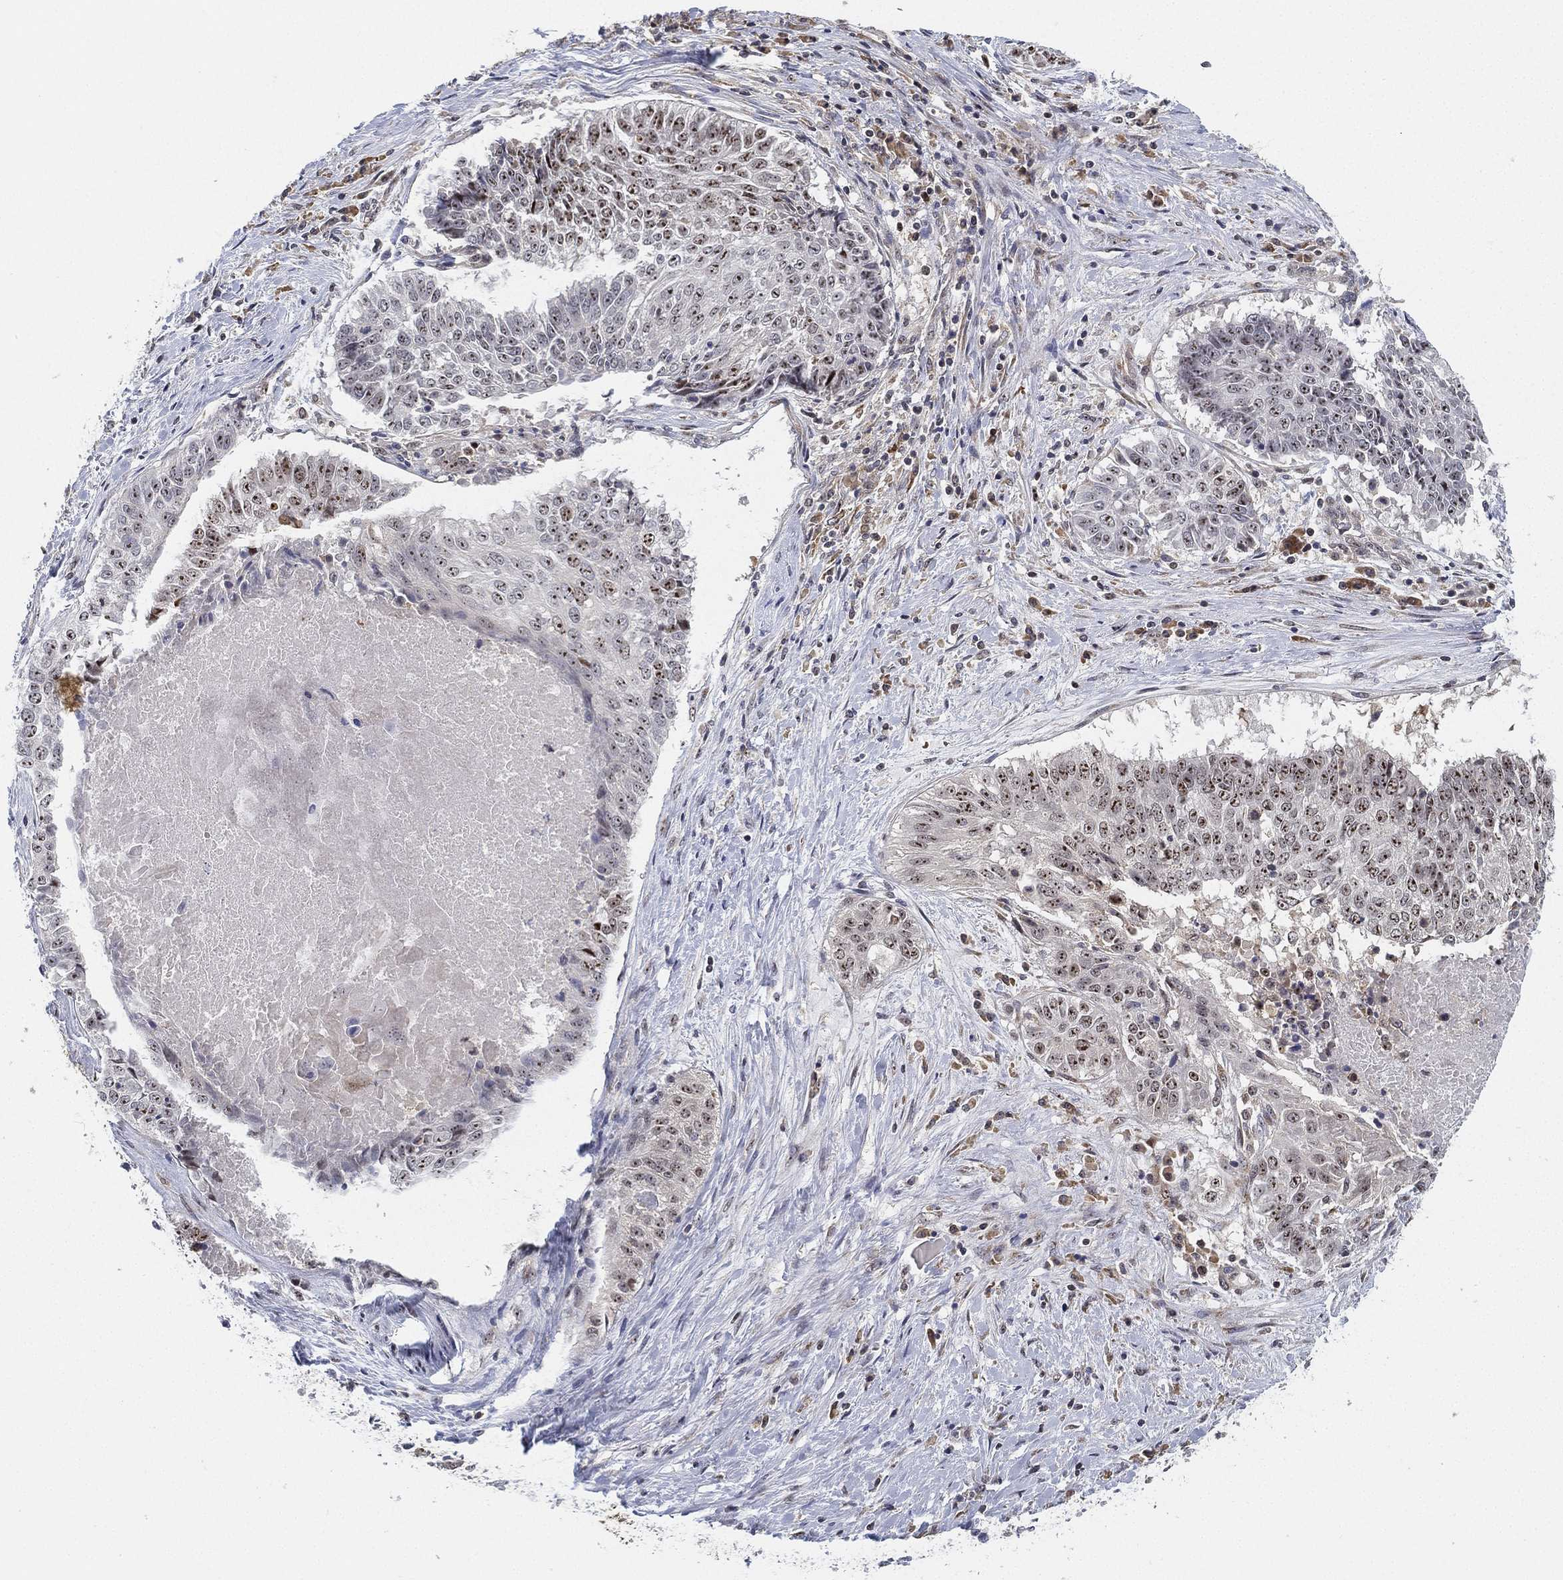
{"staining": {"intensity": "strong", "quantity": ">75%", "location": "nuclear"}, "tissue": "lung cancer", "cell_type": "Tumor cells", "image_type": "cancer", "snomed": [{"axis": "morphology", "description": "Squamous cell carcinoma, NOS"}, {"axis": "topography", "description": "Lung"}], "caption": "Protein expression analysis of human lung squamous cell carcinoma reveals strong nuclear expression in about >75% of tumor cells.", "gene": "PPP1R16B", "patient": {"sex": "male", "age": 64}}